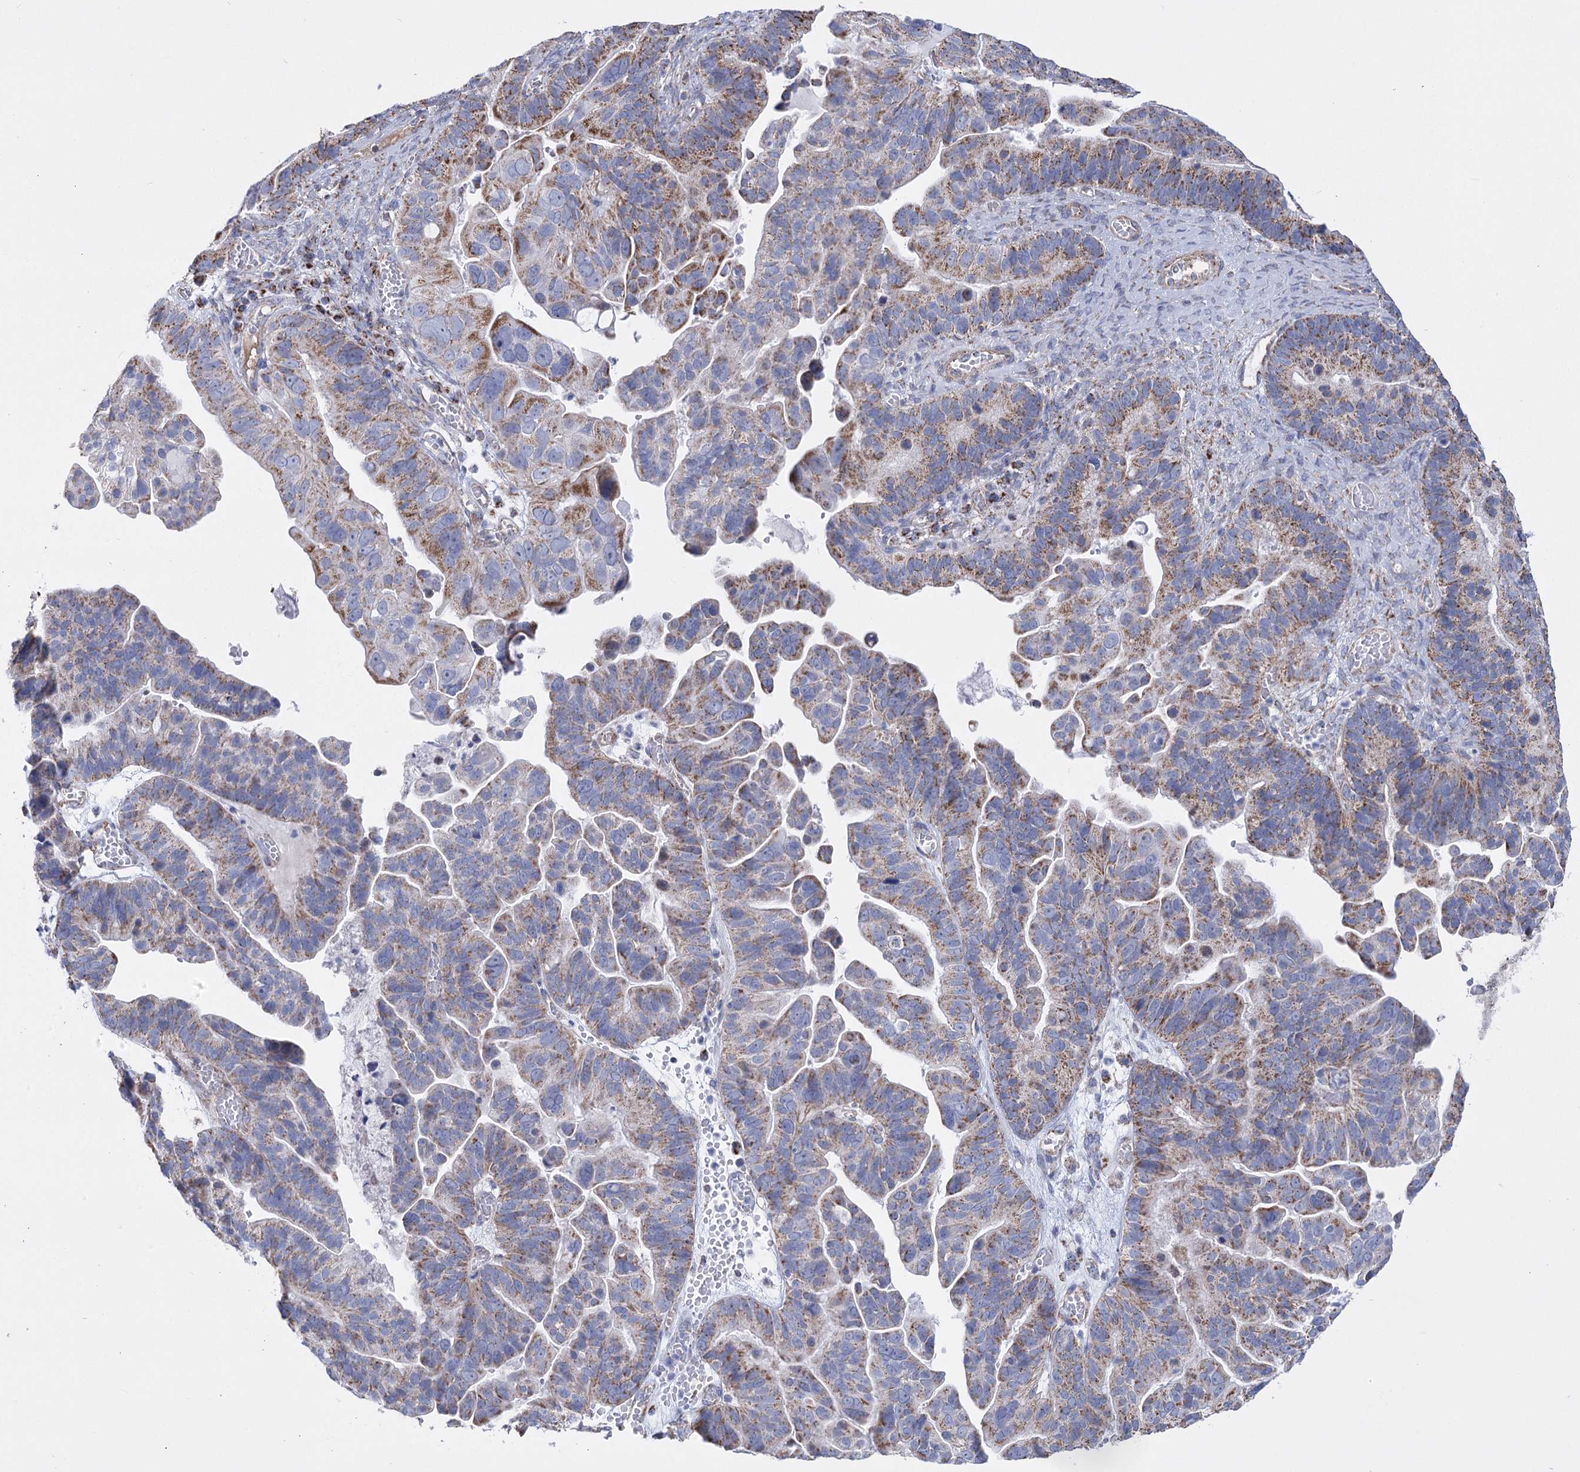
{"staining": {"intensity": "moderate", "quantity": ">75%", "location": "cytoplasmic/membranous"}, "tissue": "ovarian cancer", "cell_type": "Tumor cells", "image_type": "cancer", "snomed": [{"axis": "morphology", "description": "Cystadenocarcinoma, serous, NOS"}, {"axis": "topography", "description": "Ovary"}], "caption": "Moderate cytoplasmic/membranous positivity is identified in approximately >75% of tumor cells in ovarian cancer.", "gene": "PDHB", "patient": {"sex": "female", "age": 56}}